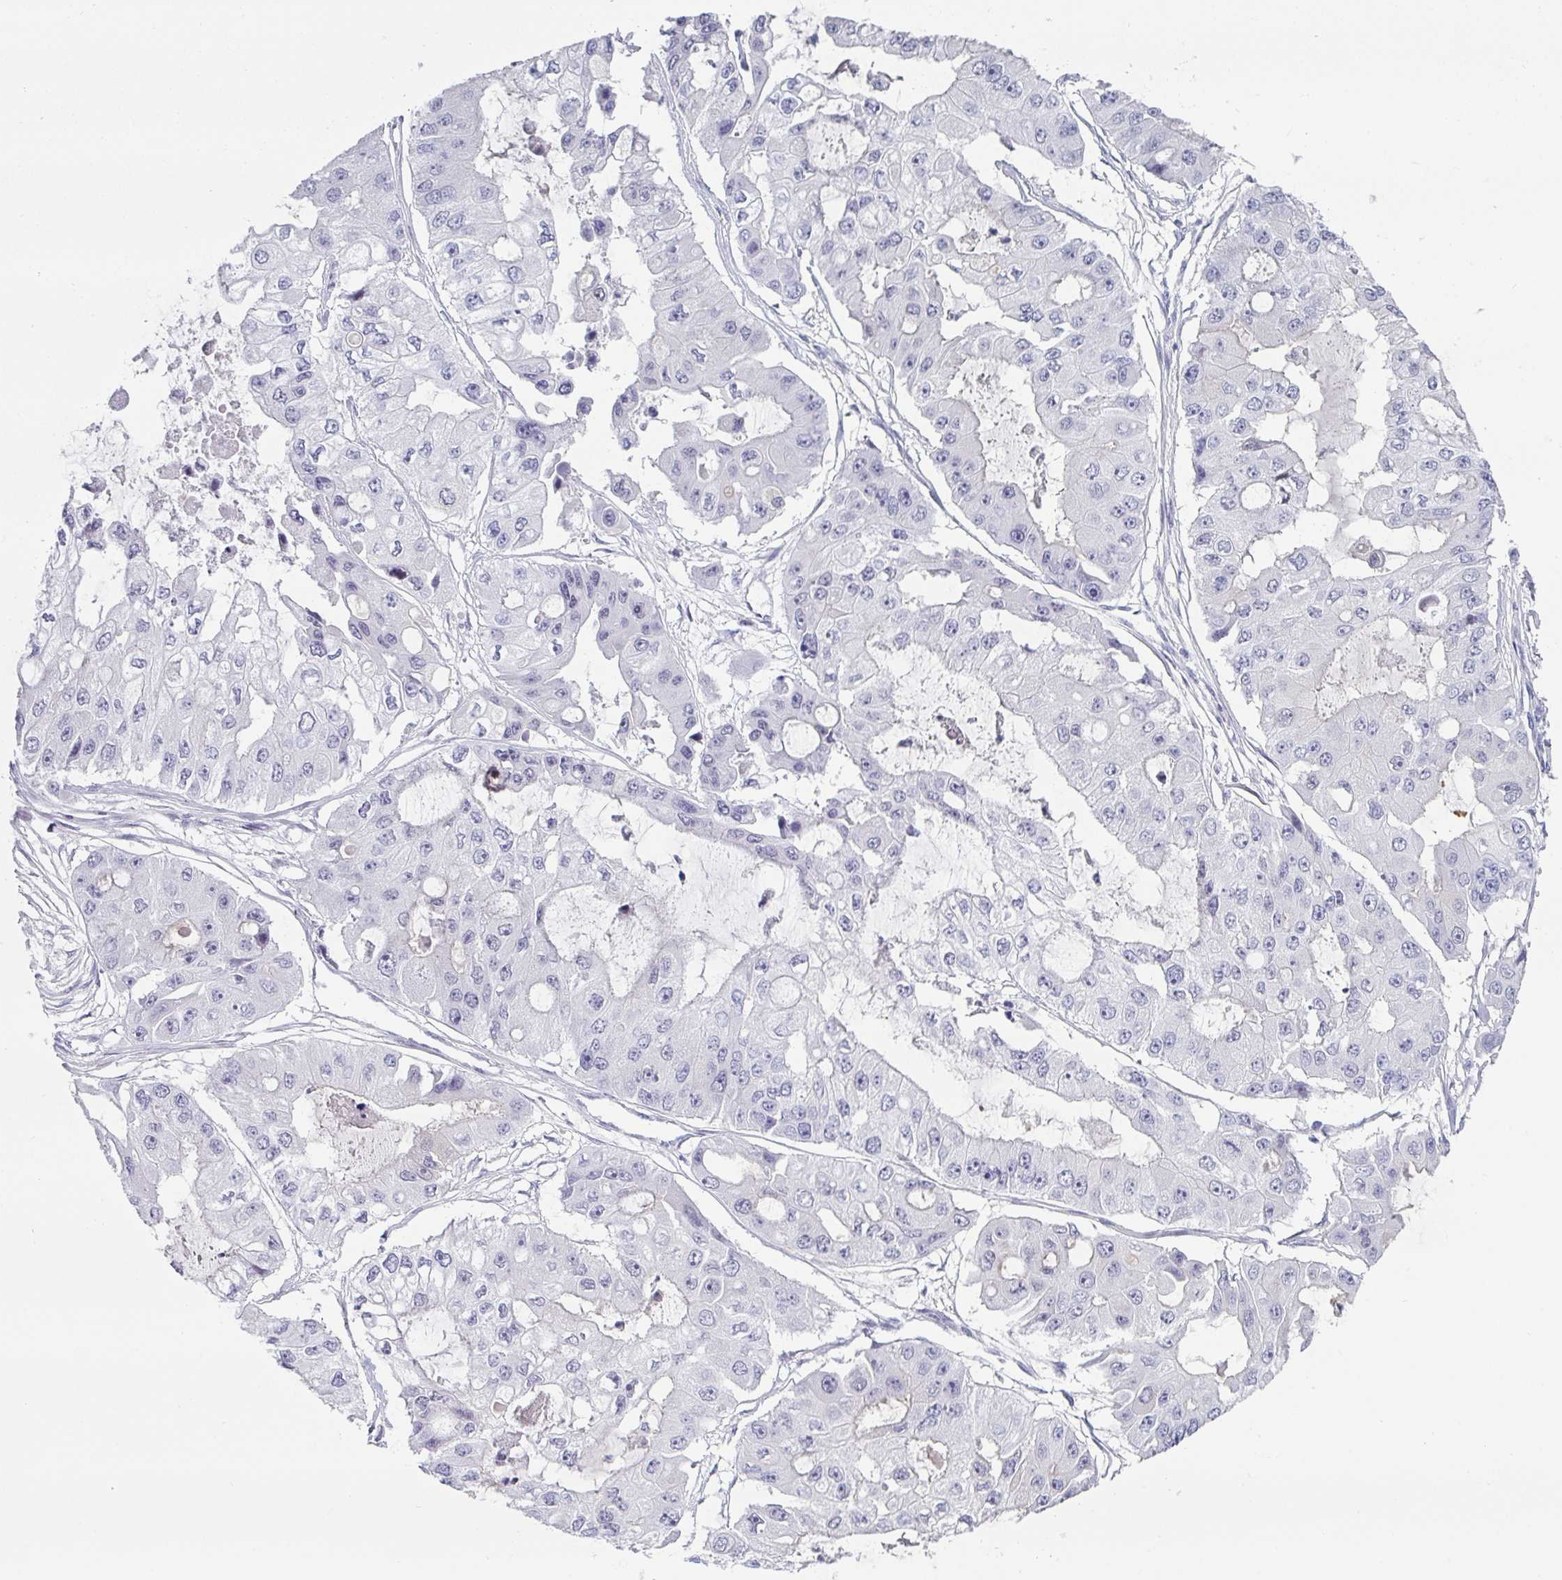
{"staining": {"intensity": "negative", "quantity": "none", "location": "none"}, "tissue": "ovarian cancer", "cell_type": "Tumor cells", "image_type": "cancer", "snomed": [{"axis": "morphology", "description": "Cystadenocarcinoma, serous, NOS"}, {"axis": "topography", "description": "Ovary"}], "caption": "IHC of serous cystadenocarcinoma (ovarian) exhibits no expression in tumor cells.", "gene": "VSIG10L", "patient": {"sex": "female", "age": 56}}